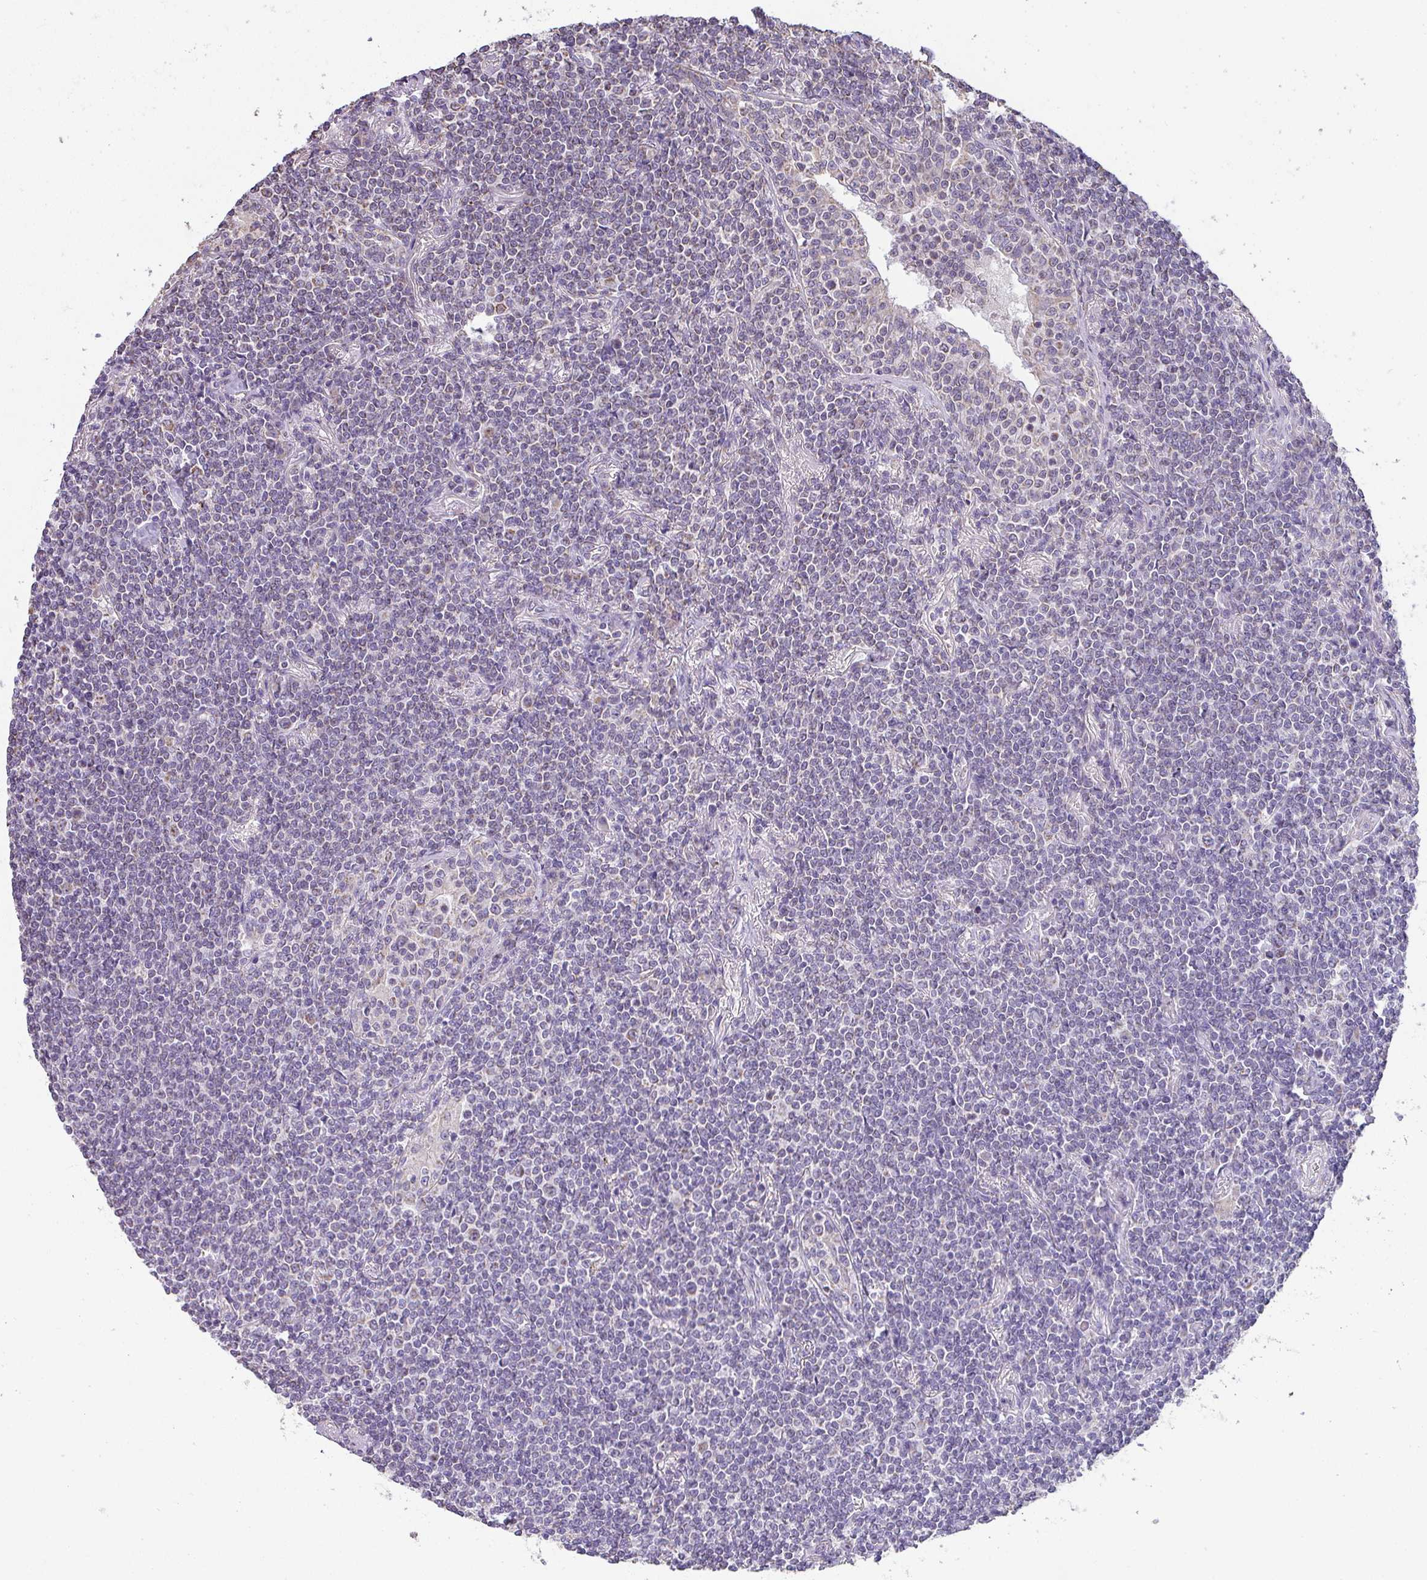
{"staining": {"intensity": "negative", "quantity": "none", "location": "none"}, "tissue": "lymphoma", "cell_type": "Tumor cells", "image_type": "cancer", "snomed": [{"axis": "morphology", "description": "Malignant lymphoma, non-Hodgkin's type, Low grade"}, {"axis": "topography", "description": "Lung"}], "caption": "The immunohistochemistry (IHC) histopathology image has no significant staining in tumor cells of lymphoma tissue. (DAB (3,3'-diaminobenzidine) immunohistochemistry, high magnification).", "gene": "PALS2", "patient": {"sex": "female", "age": 71}}